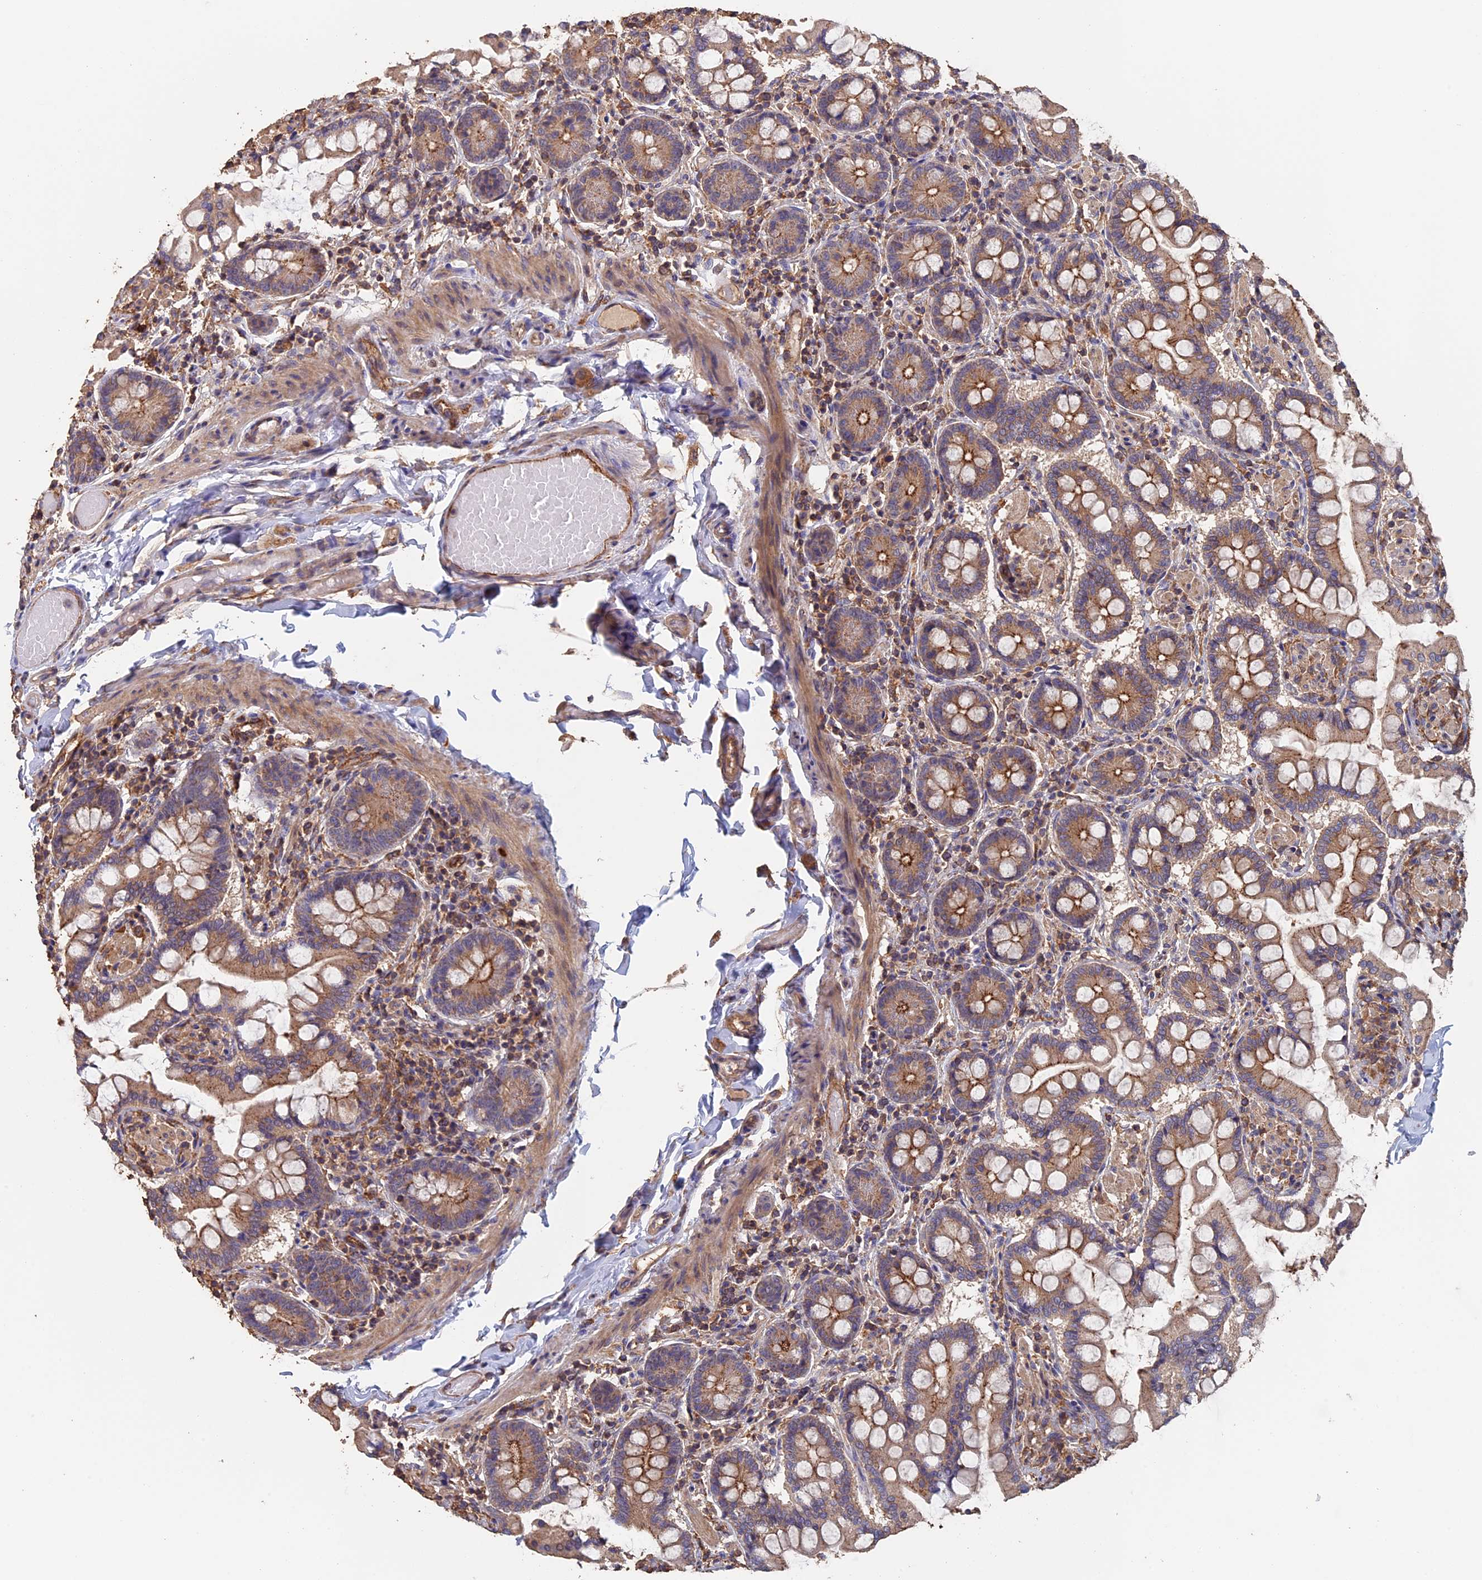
{"staining": {"intensity": "moderate", "quantity": ">75%", "location": "cytoplasmic/membranous"}, "tissue": "small intestine", "cell_type": "Glandular cells", "image_type": "normal", "snomed": [{"axis": "morphology", "description": "Normal tissue, NOS"}, {"axis": "topography", "description": "Small intestine"}], "caption": "DAB immunohistochemical staining of normal human small intestine shows moderate cytoplasmic/membranous protein expression in about >75% of glandular cells. (Stains: DAB (3,3'-diaminobenzidine) in brown, nuclei in blue, Microscopy: brightfield microscopy at high magnification).", "gene": "PIGQ", "patient": {"sex": "male", "age": 41}}